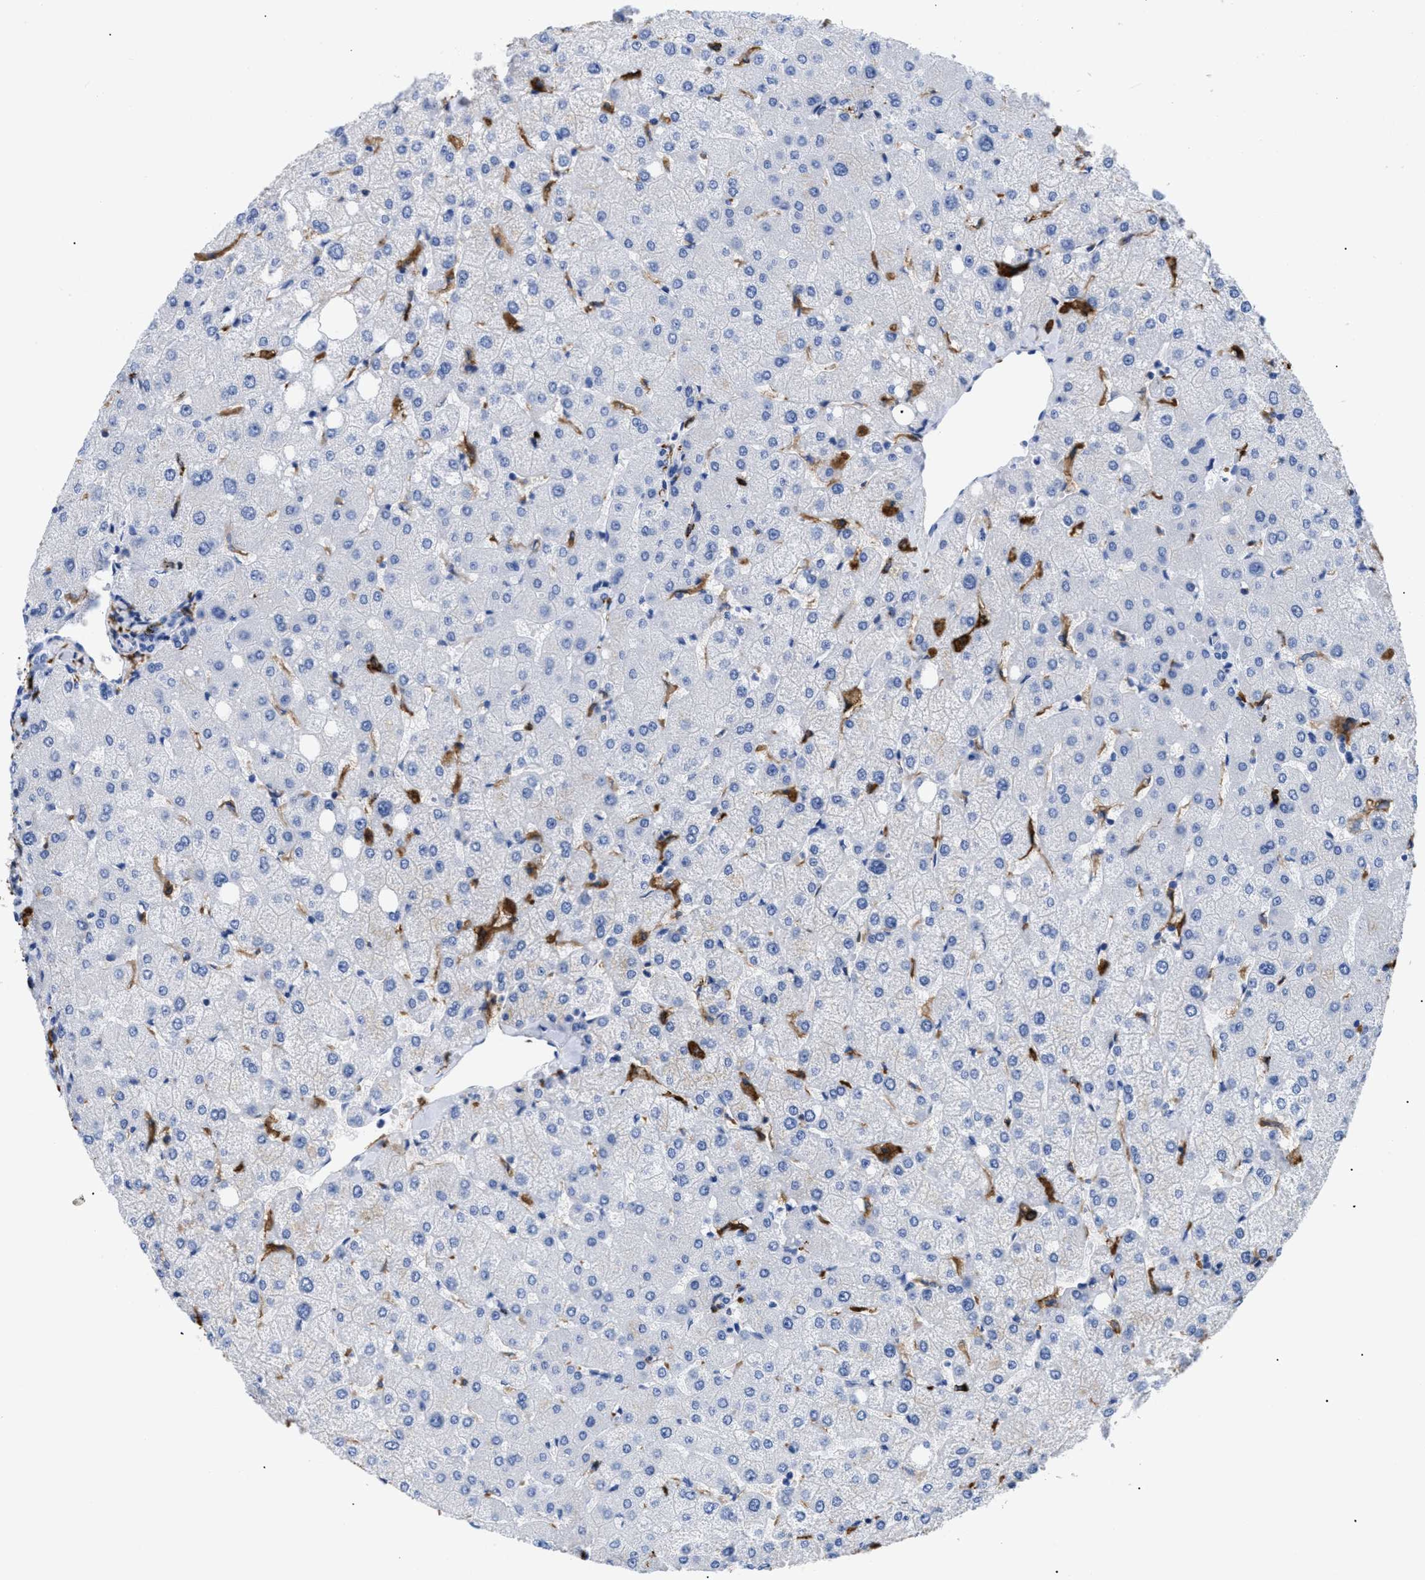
{"staining": {"intensity": "negative", "quantity": "none", "location": "none"}, "tissue": "liver", "cell_type": "Cholangiocytes", "image_type": "normal", "snomed": [{"axis": "morphology", "description": "Normal tissue, NOS"}, {"axis": "topography", "description": "Liver"}], "caption": "Immunohistochemistry (IHC) image of benign liver: liver stained with DAB reveals no significant protein expression in cholangiocytes.", "gene": "HLA", "patient": {"sex": "female", "age": 54}}